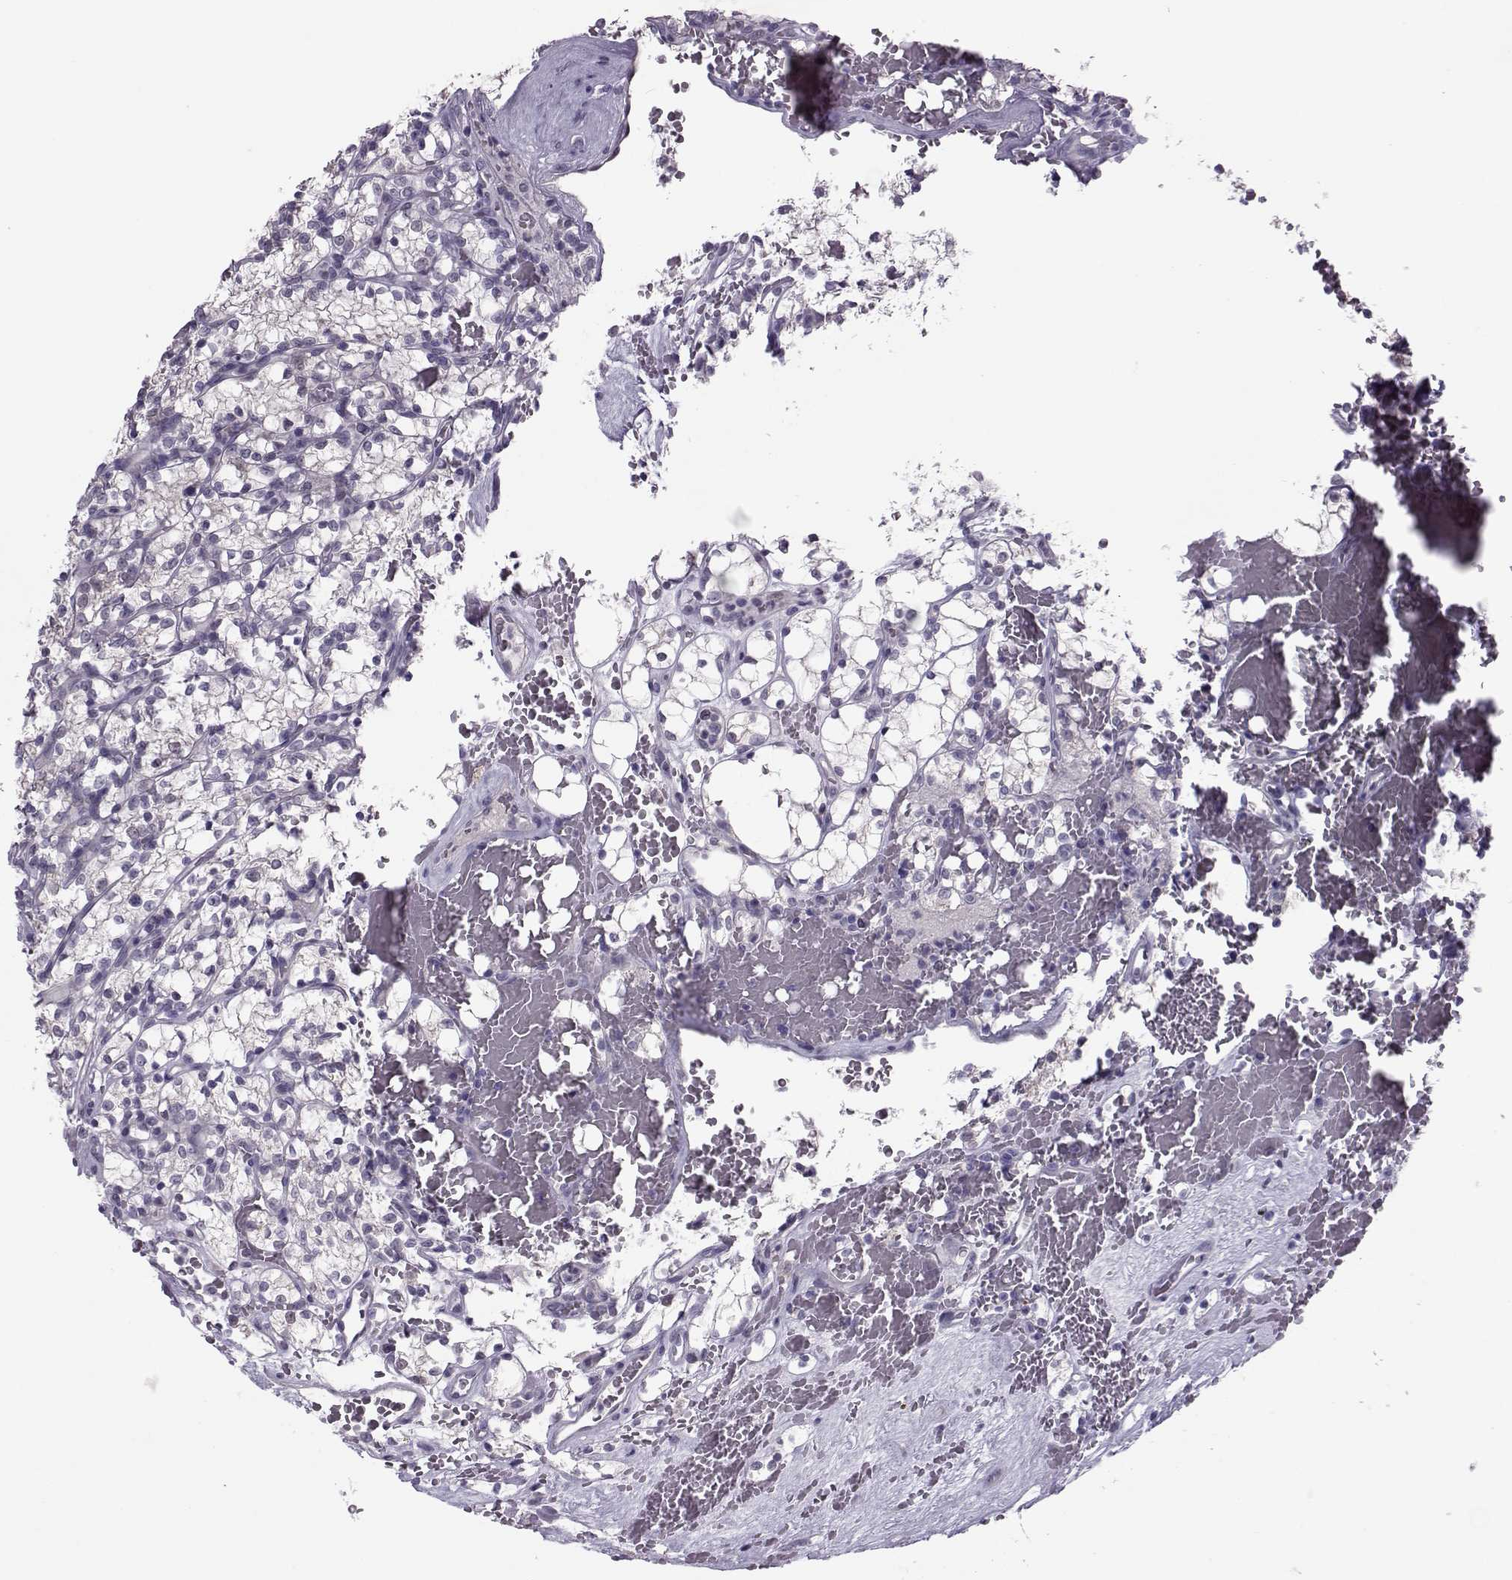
{"staining": {"intensity": "negative", "quantity": "none", "location": "none"}, "tissue": "renal cancer", "cell_type": "Tumor cells", "image_type": "cancer", "snomed": [{"axis": "morphology", "description": "Adenocarcinoma, NOS"}, {"axis": "topography", "description": "Kidney"}], "caption": "A photomicrograph of renal cancer stained for a protein displays no brown staining in tumor cells. Nuclei are stained in blue.", "gene": "ASRGL1", "patient": {"sex": "female", "age": 69}}